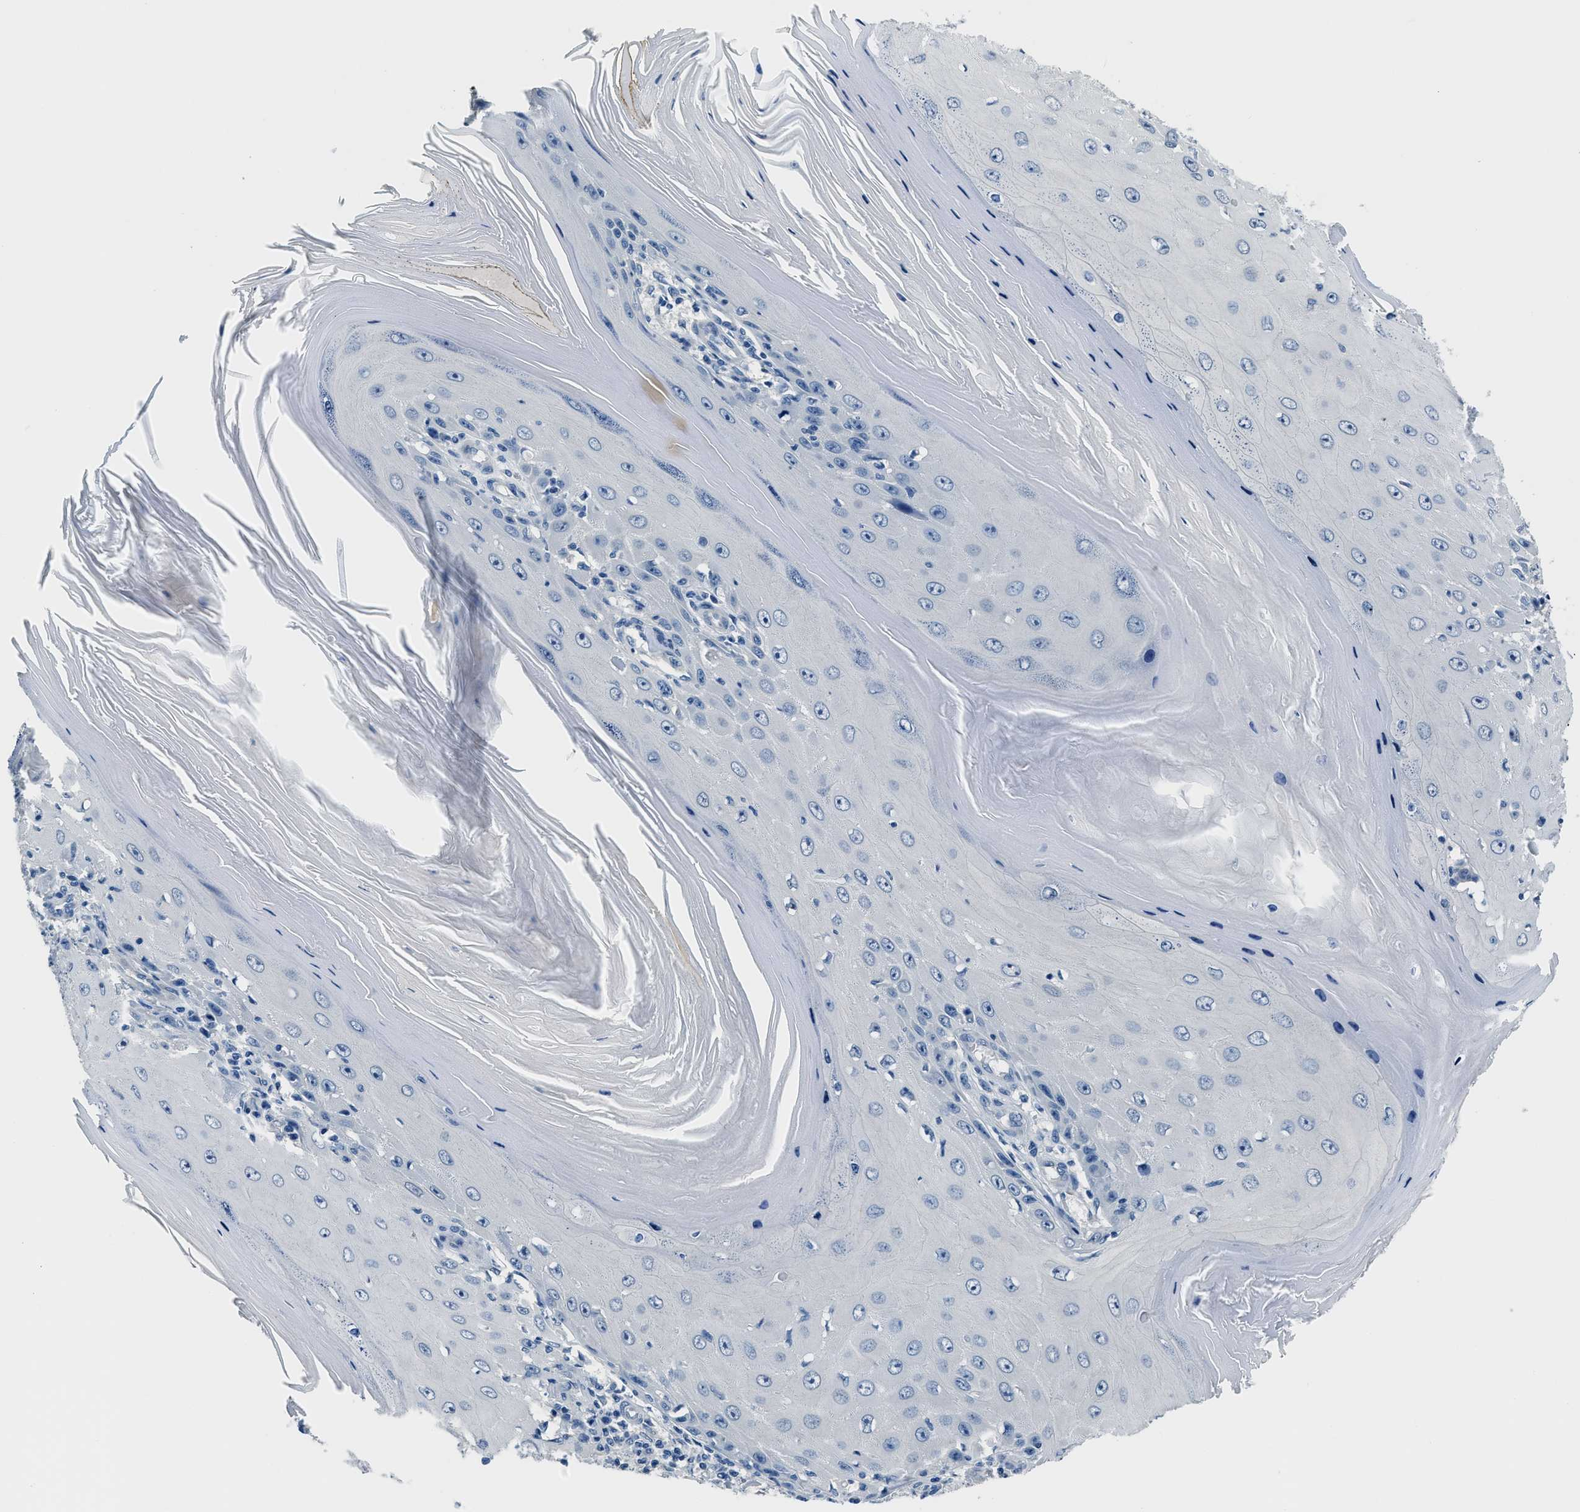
{"staining": {"intensity": "negative", "quantity": "none", "location": "none"}, "tissue": "skin cancer", "cell_type": "Tumor cells", "image_type": "cancer", "snomed": [{"axis": "morphology", "description": "Squamous cell carcinoma, NOS"}, {"axis": "topography", "description": "Skin"}], "caption": "An immunohistochemistry image of squamous cell carcinoma (skin) is shown. There is no staining in tumor cells of squamous cell carcinoma (skin).", "gene": "GJA3", "patient": {"sex": "female", "age": 73}}